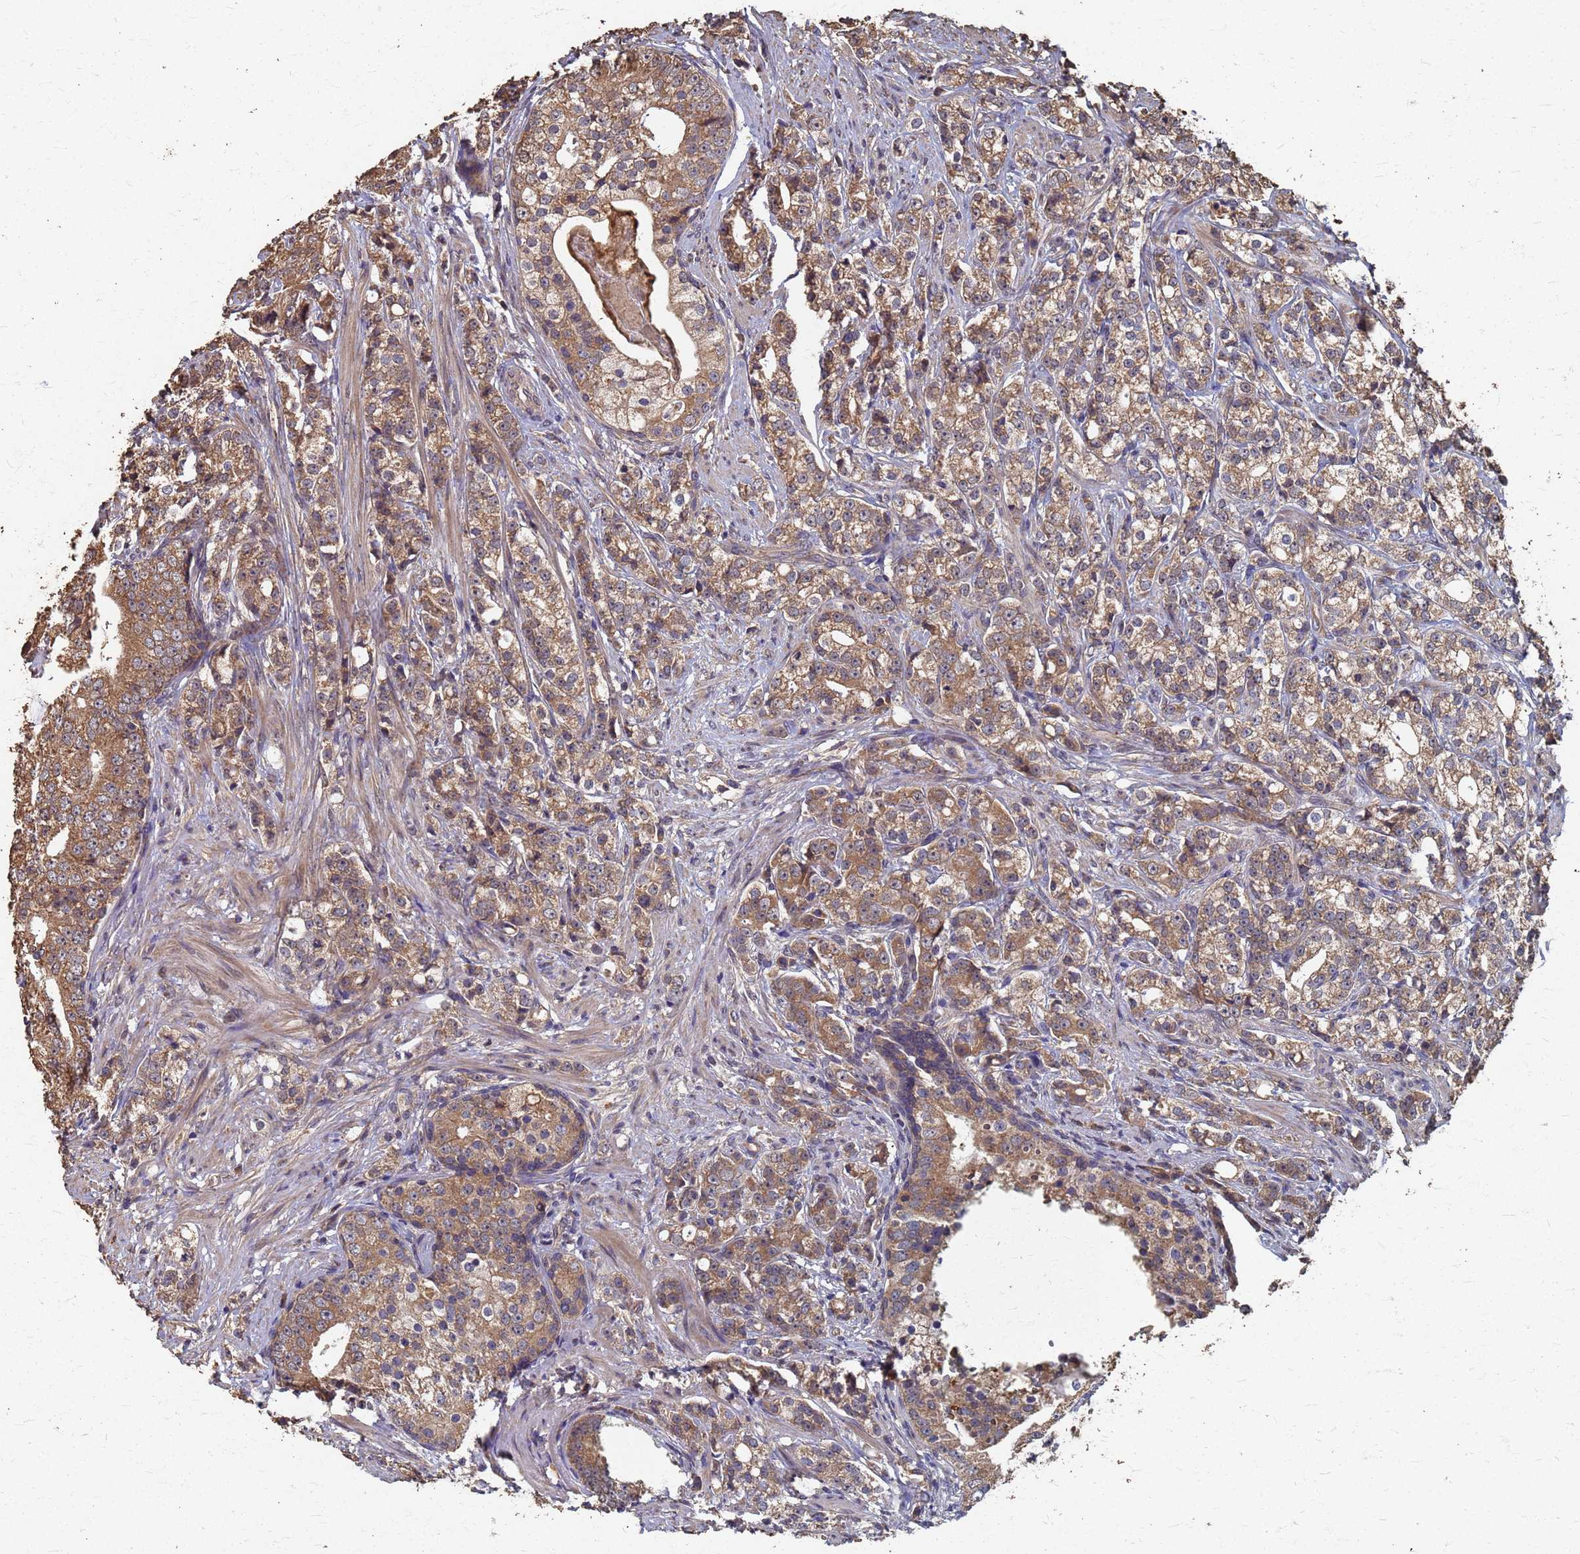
{"staining": {"intensity": "moderate", "quantity": ">75%", "location": "cytoplasmic/membranous"}, "tissue": "prostate cancer", "cell_type": "Tumor cells", "image_type": "cancer", "snomed": [{"axis": "morphology", "description": "Adenocarcinoma, High grade"}, {"axis": "topography", "description": "Prostate"}], "caption": "High-magnification brightfield microscopy of adenocarcinoma (high-grade) (prostate) stained with DAB (3,3'-diaminobenzidine) (brown) and counterstained with hematoxylin (blue). tumor cells exhibit moderate cytoplasmic/membranous expression is present in approximately>75% of cells.", "gene": "DPH5", "patient": {"sex": "male", "age": 69}}